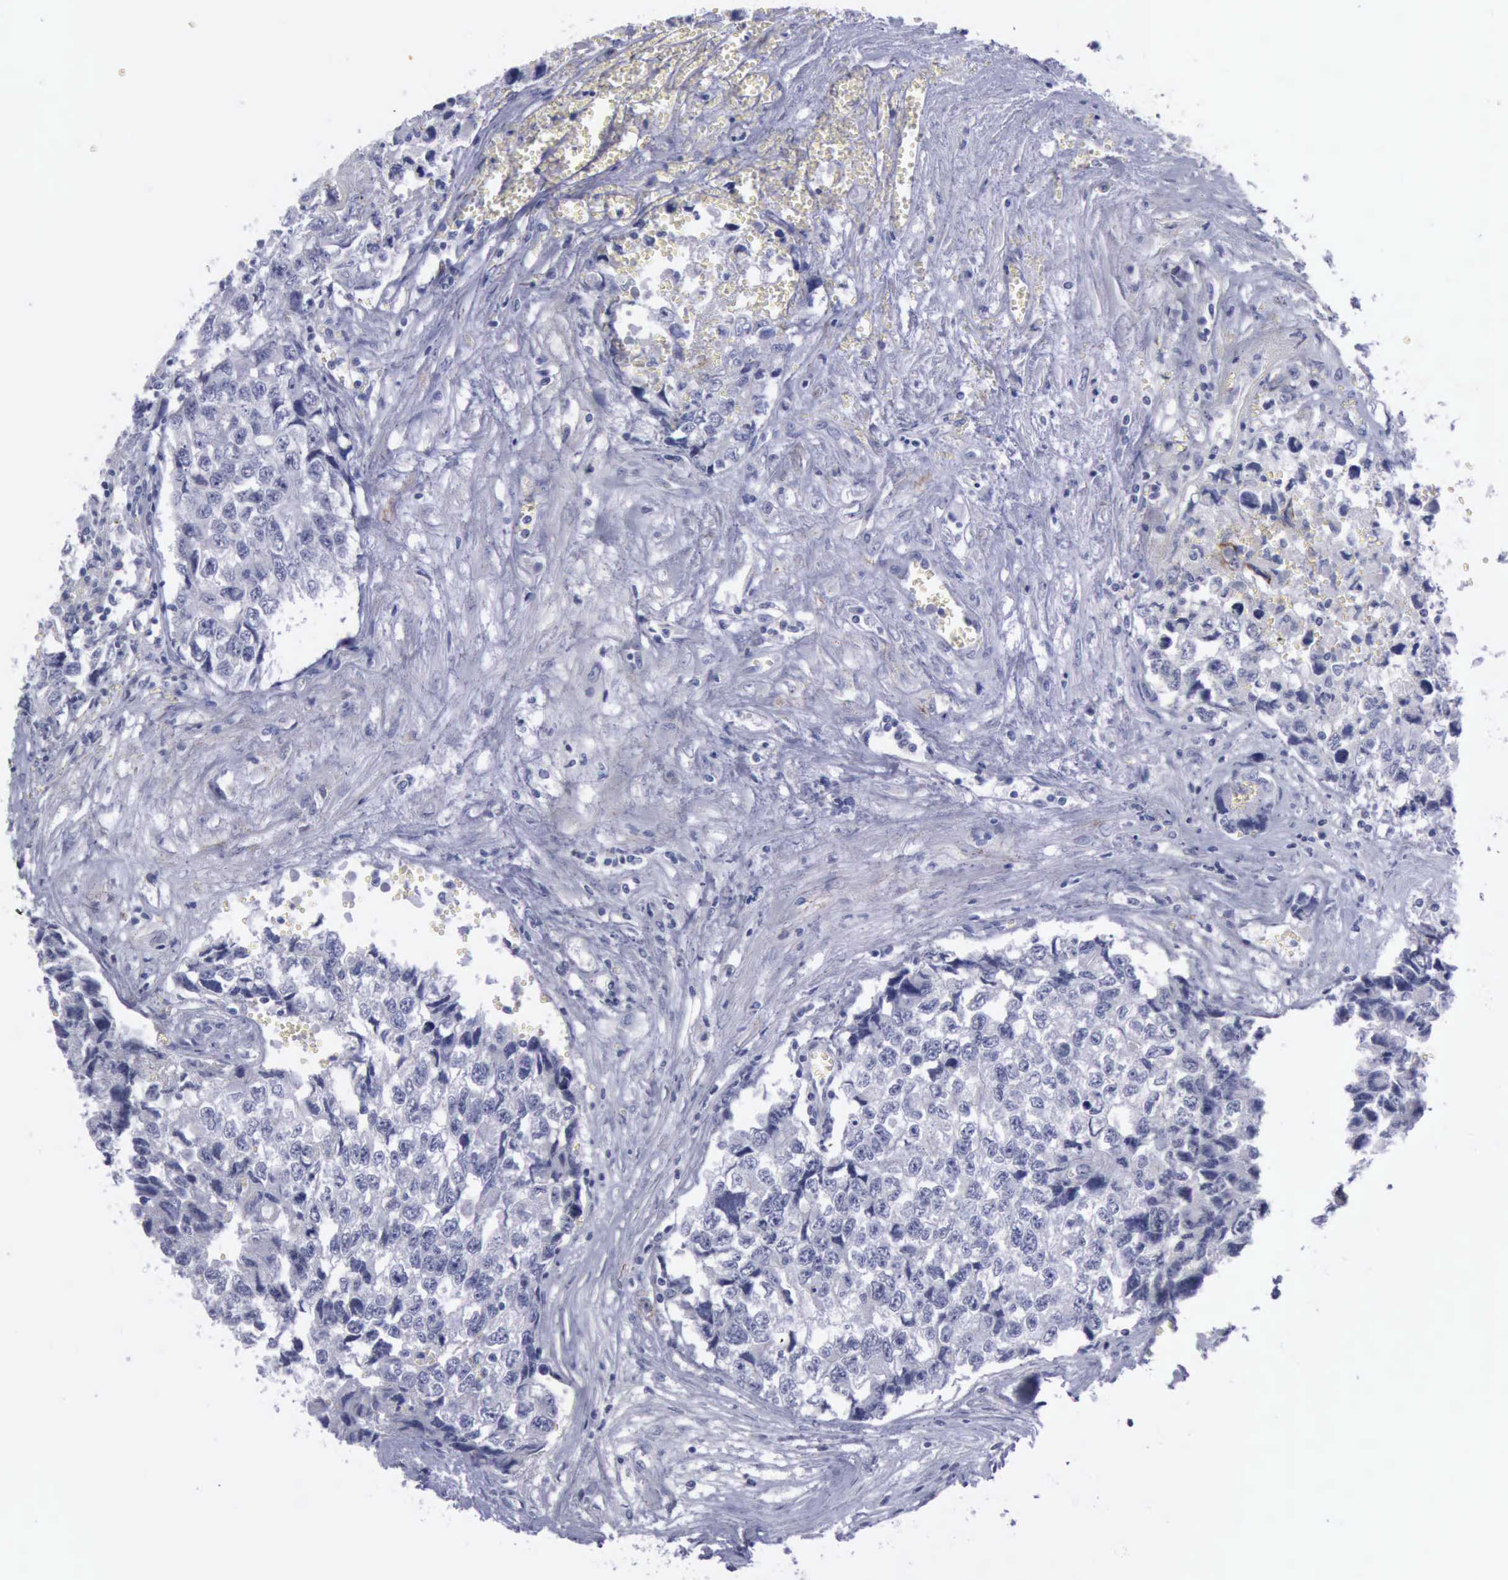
{"staining": {"intensity": "negative", "quantity": "none", "location": "none"}, "tissue": "testis cancer", "cell_type": "Tumor cells", "image_type": "cancer", "snomed": [{"axis": "morphology", "description": "Carcinoma, Embryonal, NOS"}, {"axis": "topography", "description": "Testis"}], "caption": "Embryonal carcinoma (testis) stained for a protein using immunohistochemistry displays no staining tumor cells.", "gene": "CDH2", "patient": {"sex": "male", "age": 31}}